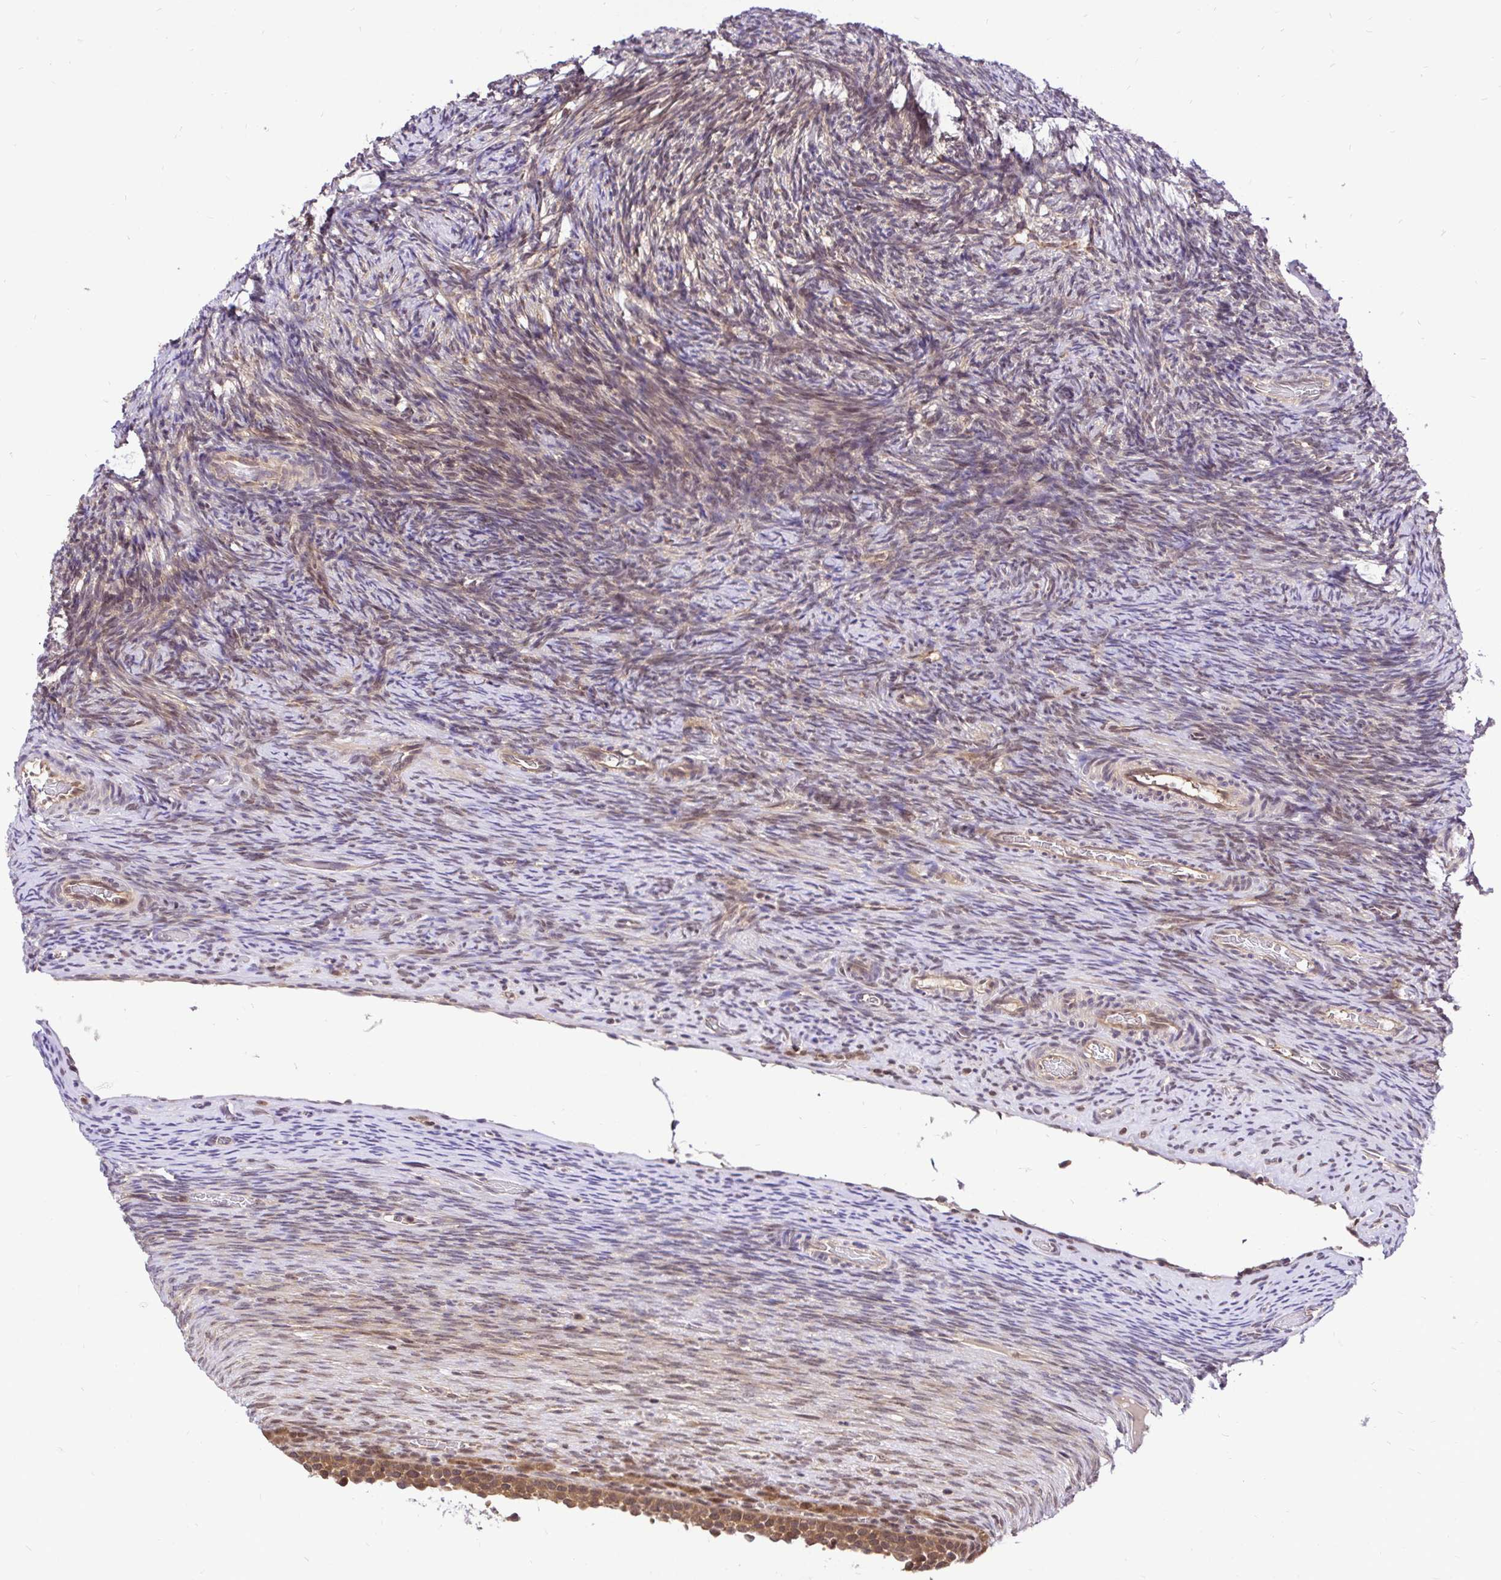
{"staining": {"intensity": "weak", "quantity": "25%-75%", "location": "cytoplasmic/membranous,nuclear"}, "tissue": "ovary", "cell_type": "Ovarian stroma cells", "image_type": "normal", "snomed": [{"axis": "morphology", "description": "Normal tissue, NOS"}, {"axis": "topography", "description": "Ovary"}], "caption": "The photomicrograph shows staining of benign ovary, revealing weak cytoplasmic/membranous,nuclear protein positivity (brown color) within ovarian stroma cells. (Brightfield microscopy of DAB IHC at high magnification).", "gene": "UBE2M", "patient": {"sex": "female", "age": 34}}